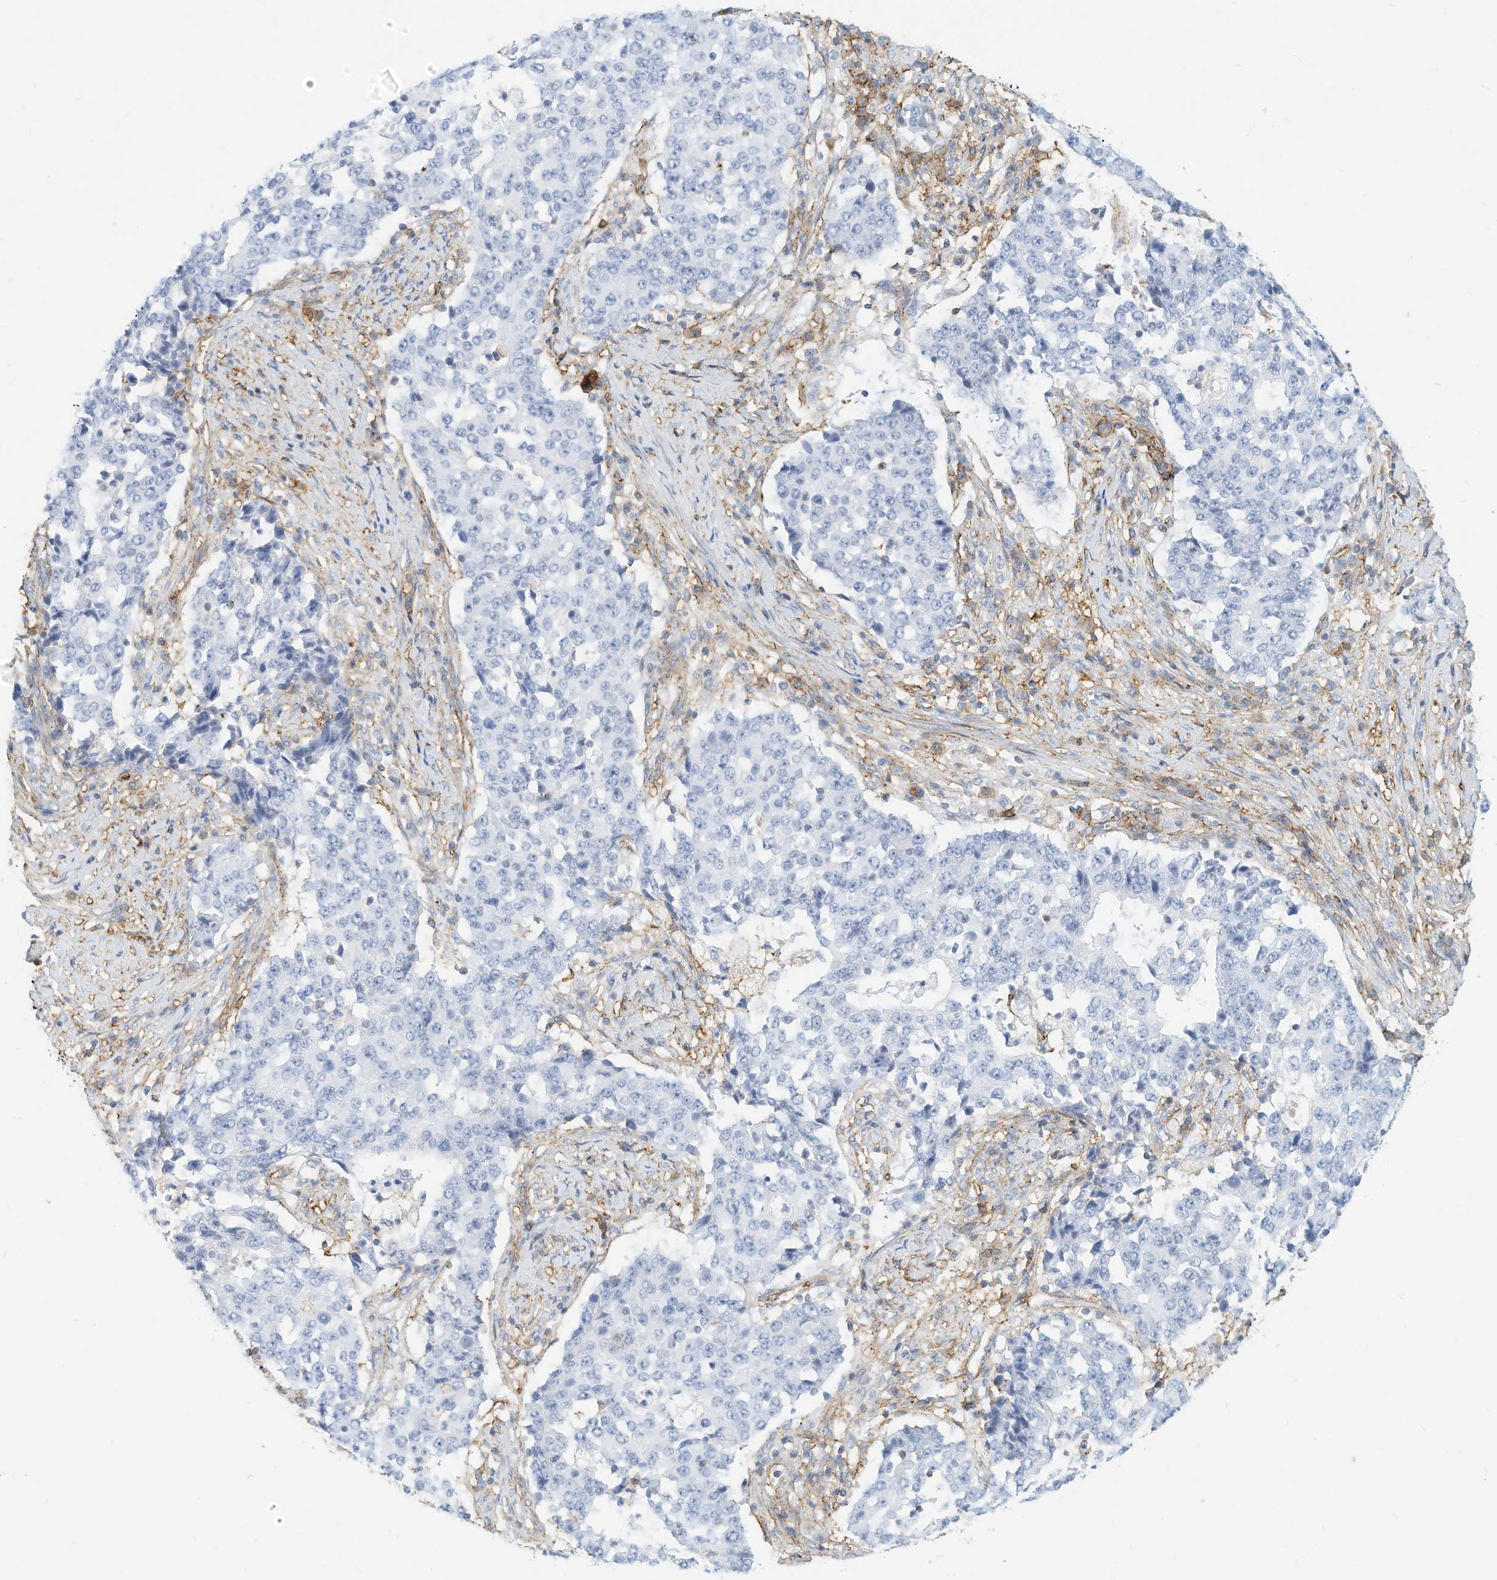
{"staining": {"intensity": "negative", "quantity": "none", "location": "none"}, "tissue": "stomach cancer", "cell_type": "Tumor cells", "image_type": "cancer", "snomed": [{"axis": "morphology", "description": "Adenocarcinoma, NOS"}, {"axis": "topography", "description": "Stomach"}], "caption": "Protein analysis of stomach cancer (adenocarcinoma) reveals no significant expression in tumor cells.", "gene": "TXNDC9", "patient": {"sex": "male", "age": 59}}